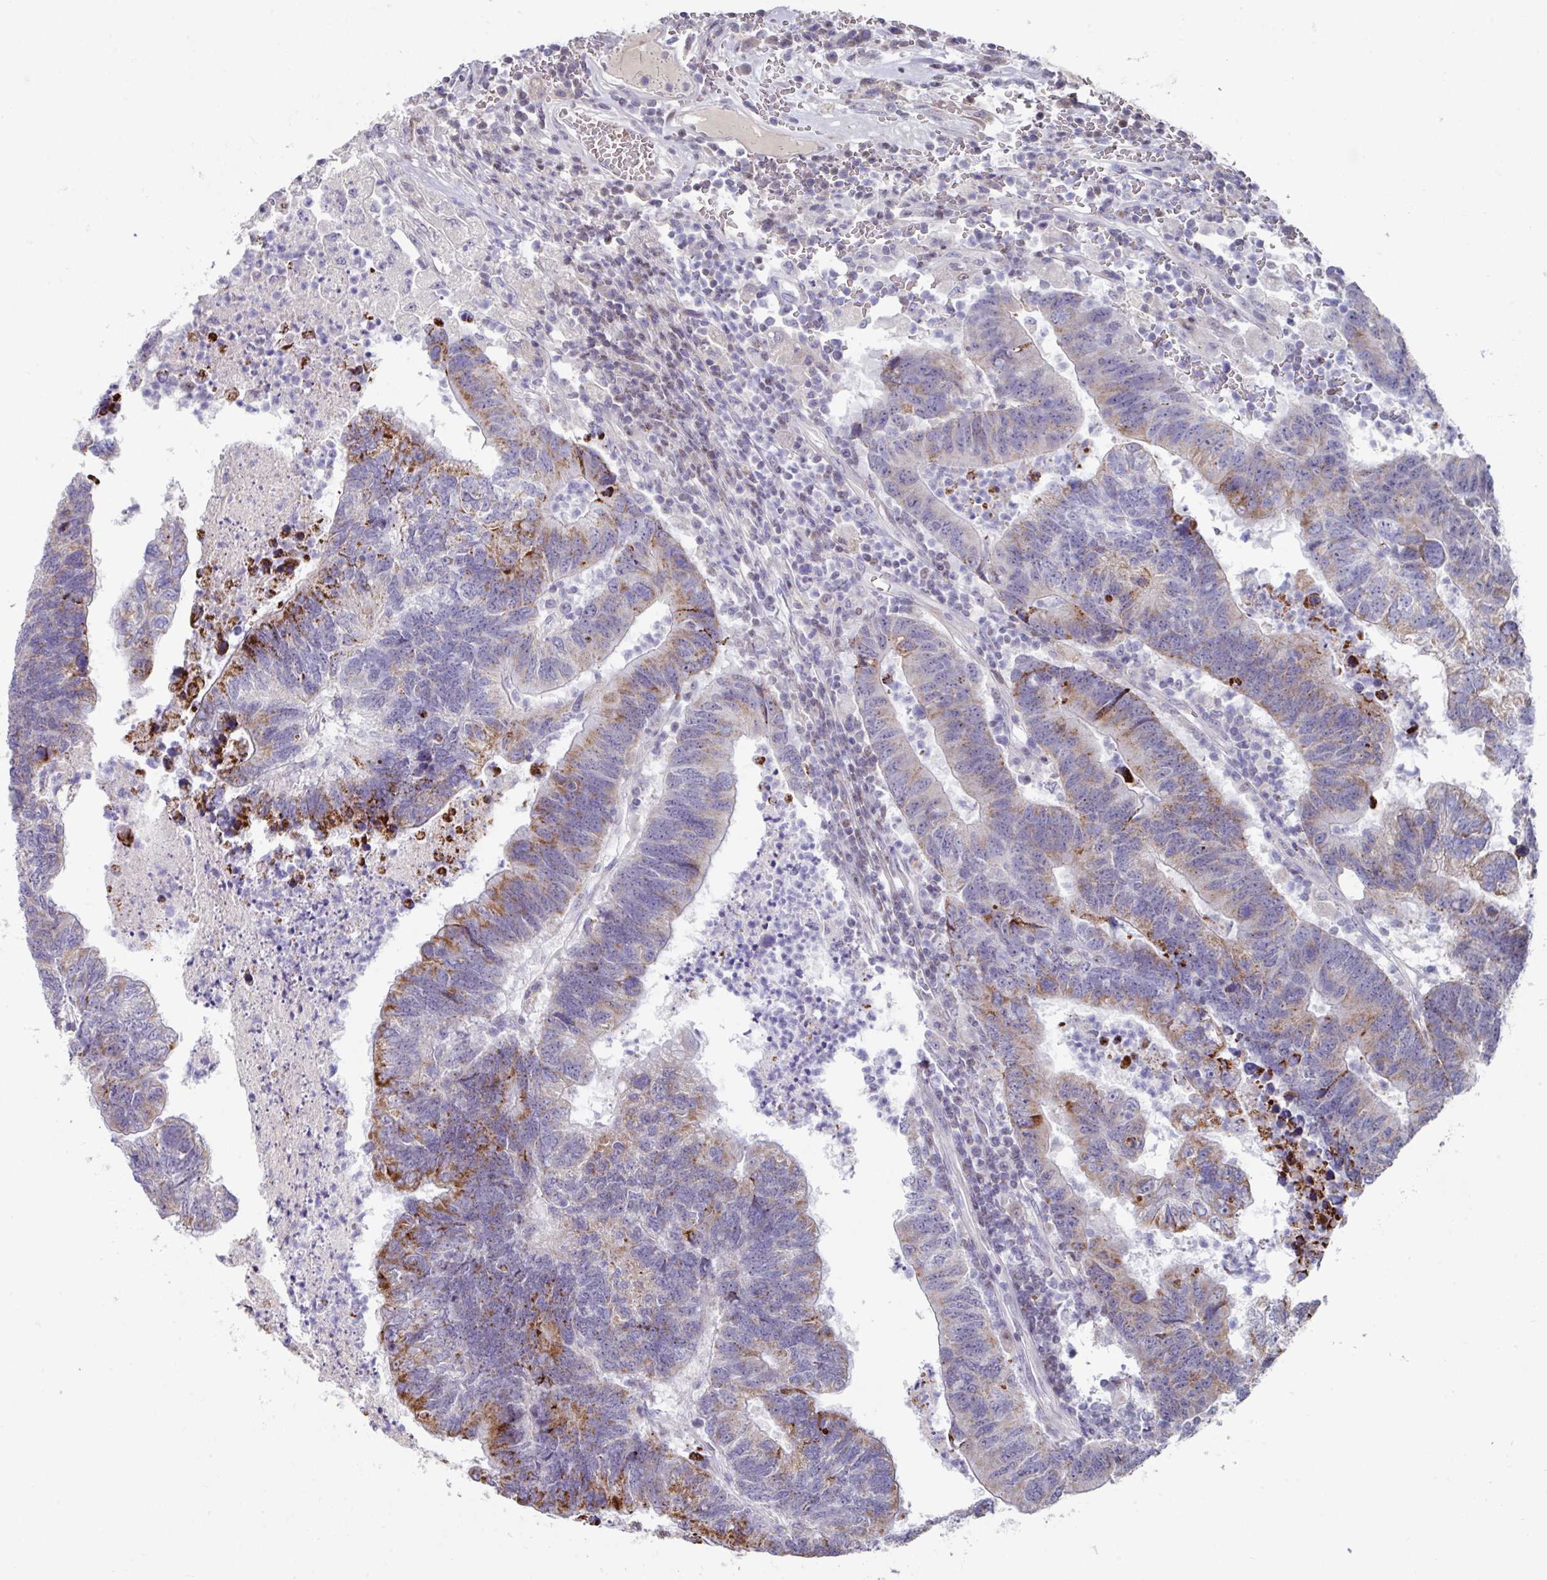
{"staining": {"intensity": "moderate", "quantity": "25%-75%", "location": "cytoplasmic/membranous"}, "tissue": "colorectal cancer", "cell_type": "Tumor cells", "image_type": "cancer", "snomed": [{"axis": "morphology", "description": "Adenocarcinoma, NOS"}, {"axis": "topography", "description": "Colon"}], "caption": "Immunohistochemical staining of colorectal adenocarcinoma reveals medium levels of moderate cytoplasmic/membranous protein expression in approximately 25%-75% of tumor cells.", "gene": "CBX7", "patient": {"sex": "female", "age": 48}}